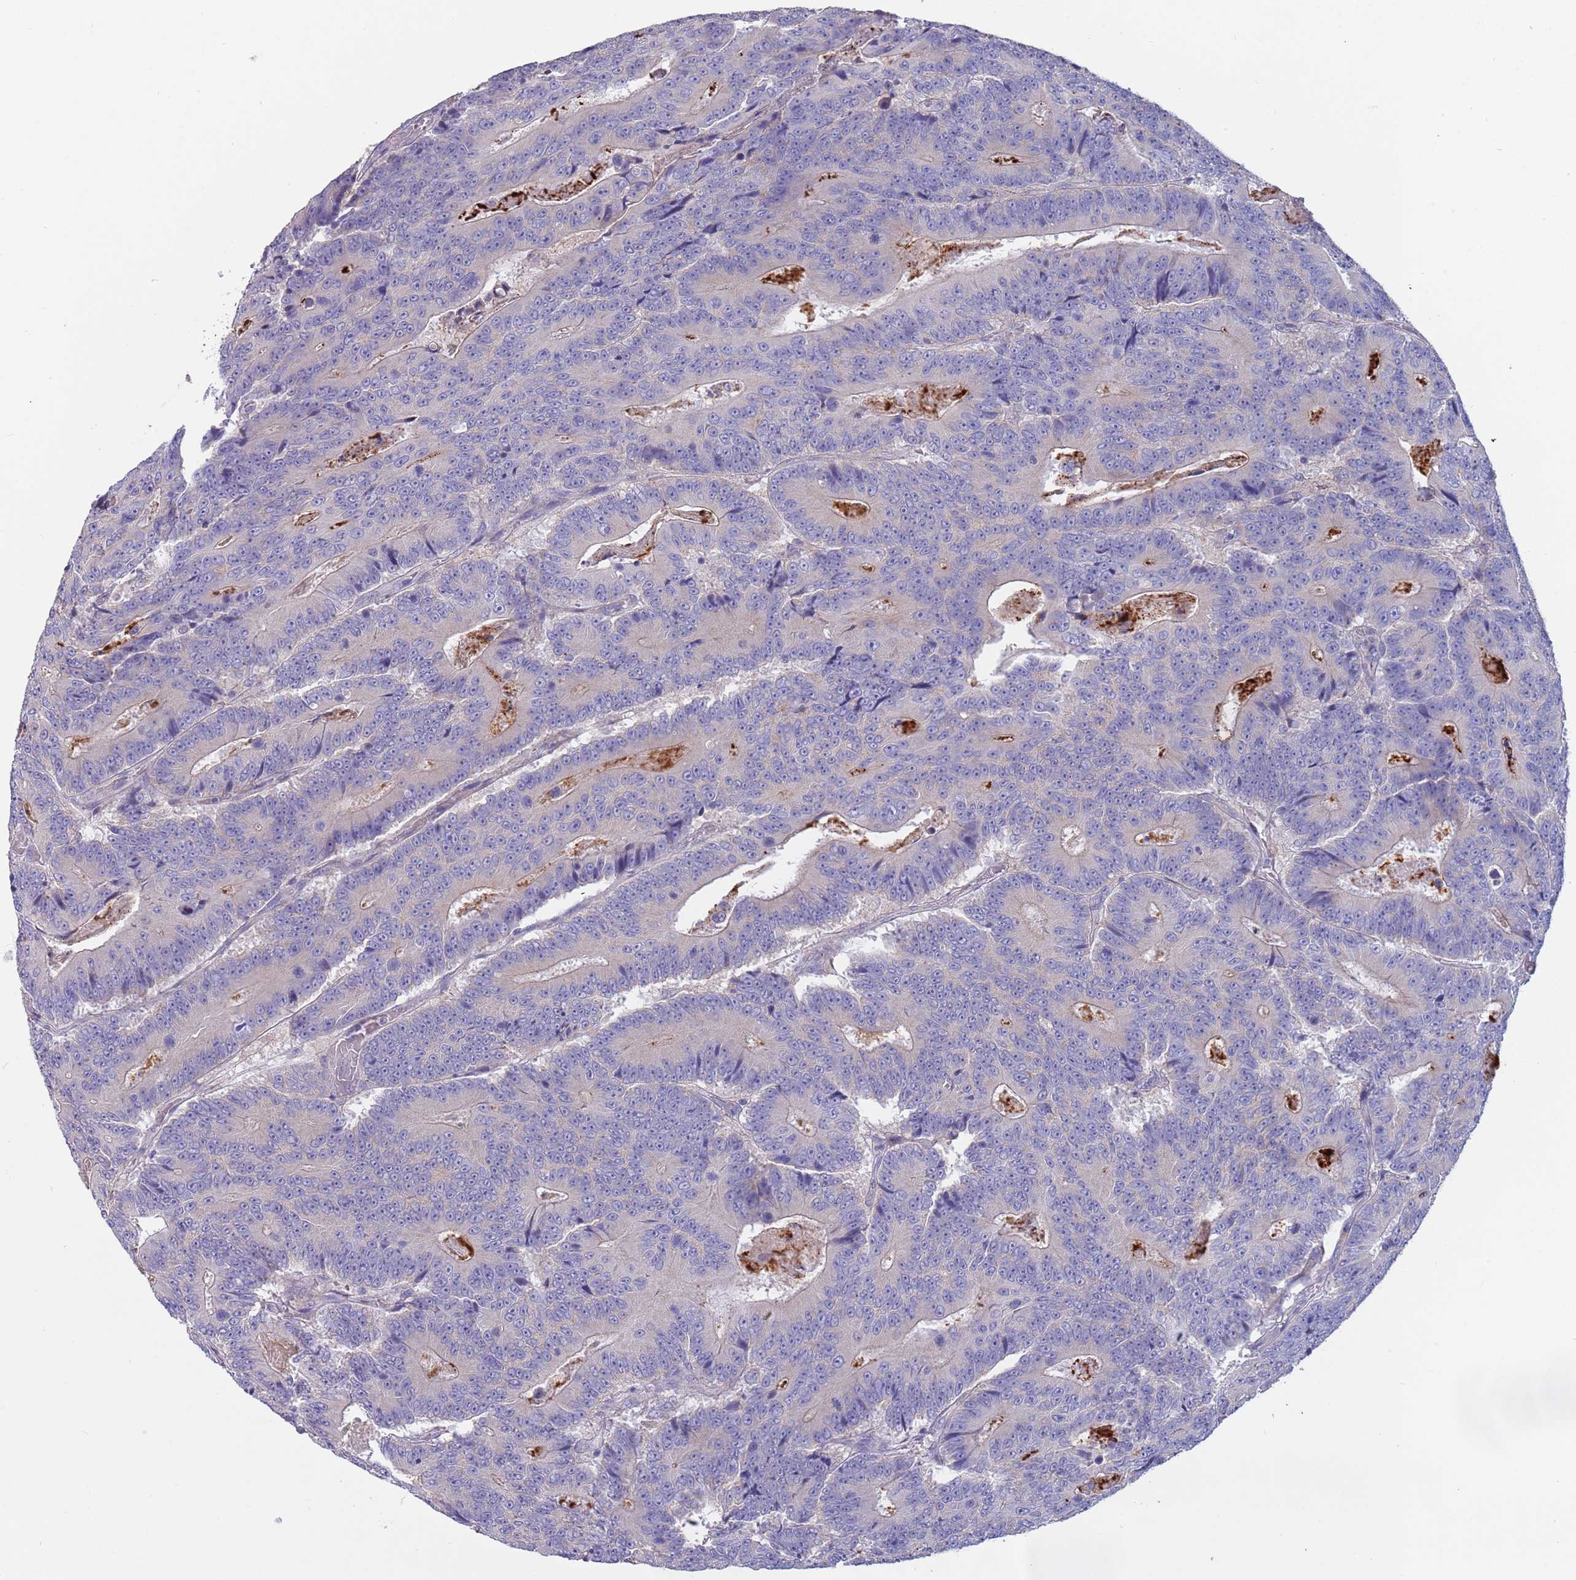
{"staining": {"intensity": "negative", "quantity": "none", "location": "none"}, "tissue": "colorectal cancer", "cell_type": "Tumor cells", "image_type": "cancer", "snomed": [{"axis": "morphology", "description": "Adenocarcinoma, NOS"}, {"axis": "topography", "description": "Colon"}], "caption": "The immunohistochemistry image has no significant positivity in tumor cells of colorectal cancer (adenocarcinoma) tissue. The staining is performed using DAB brown chromogen with nuclei counter-stained in using hematoxylin.", "gene": "MAN1C1", "patient": {"sex": "male", "age": 83}}